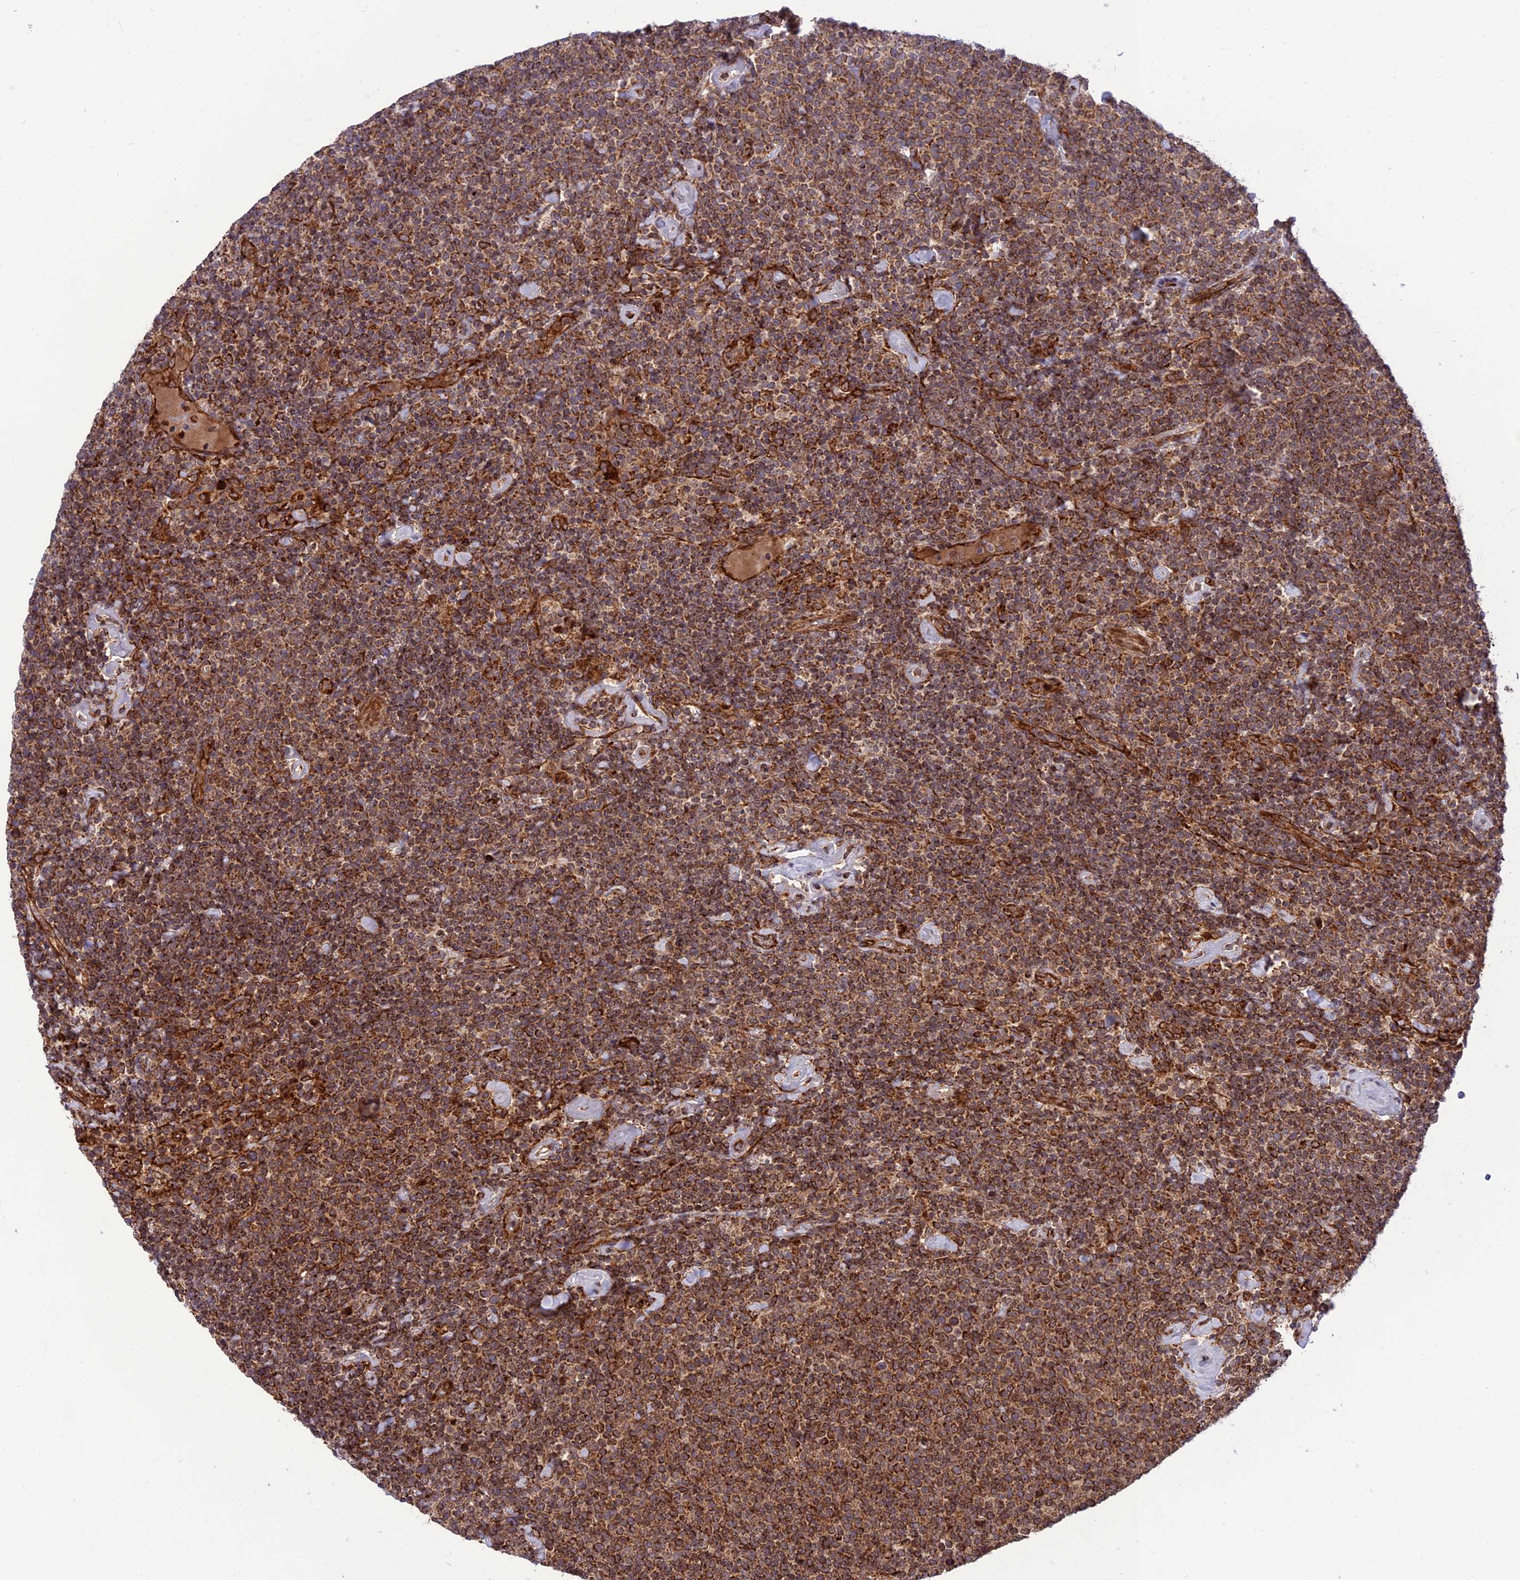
{"staining": {"intensity": "strong", "quantity": ">75%", "location": "cytoplasmic/membranous"}, "tissue": "lymphoma", "cell_type": "Tumor cells", "image_type": "cancer", "snomed": [{"axis": "morphology", "description": "Malignant lymphoma, non-Hodgkin's type, High grade"}, {"axis": "topography", "description": "Lymph node"}], "caption": "Immunohistochemical staining of malignant lymphoma, non-Hodgkin's type (high-grade) shows high levels of strong cytoplasmic/membranous protein expression in approximately >75% of tumor cells.", "gene": "CRTAP", "patient": {"sex": "male", "age": 61}}